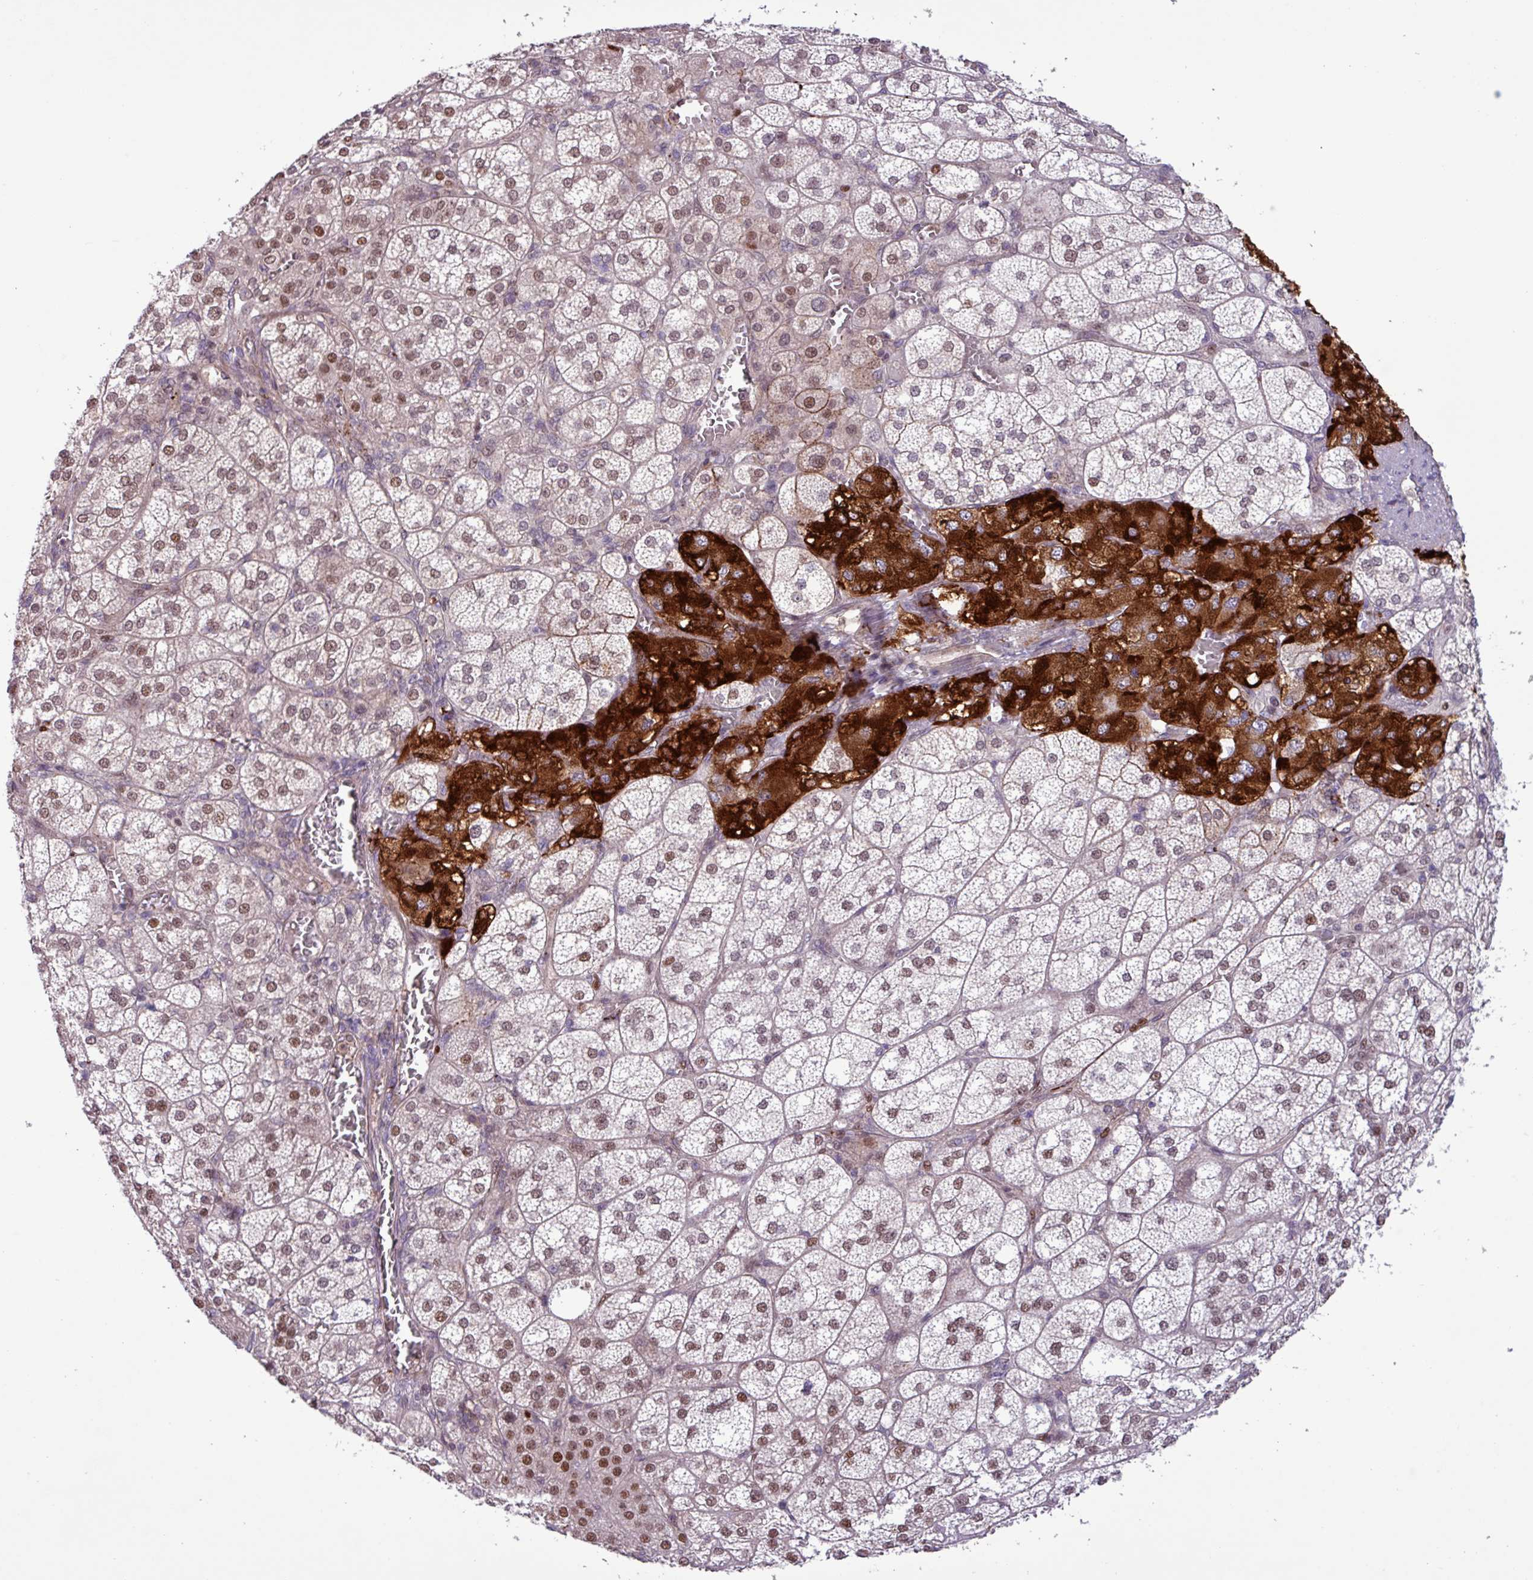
{"staining": {"intensity": "moderate", "quantity": ">75%", "location": "nuclear"}, "tissue": "adrenal gland", "cell_type": "Glandular cells", "image_type": "normal", "snomed": [{"axis": "morphology", "description": "Normal tissue, NOS"}, {"axis": "topography", "description": "Adrenal gland"}], "caption": "A histopathology image of human adrenal gland stained for a protein reveals moderate nuclear brown staining in glandular cells. (Brightfield microscopy of DAB IHC at high magnification).", "gene": "CNTRL", "patient": {"sex": "female", "age": 60}}